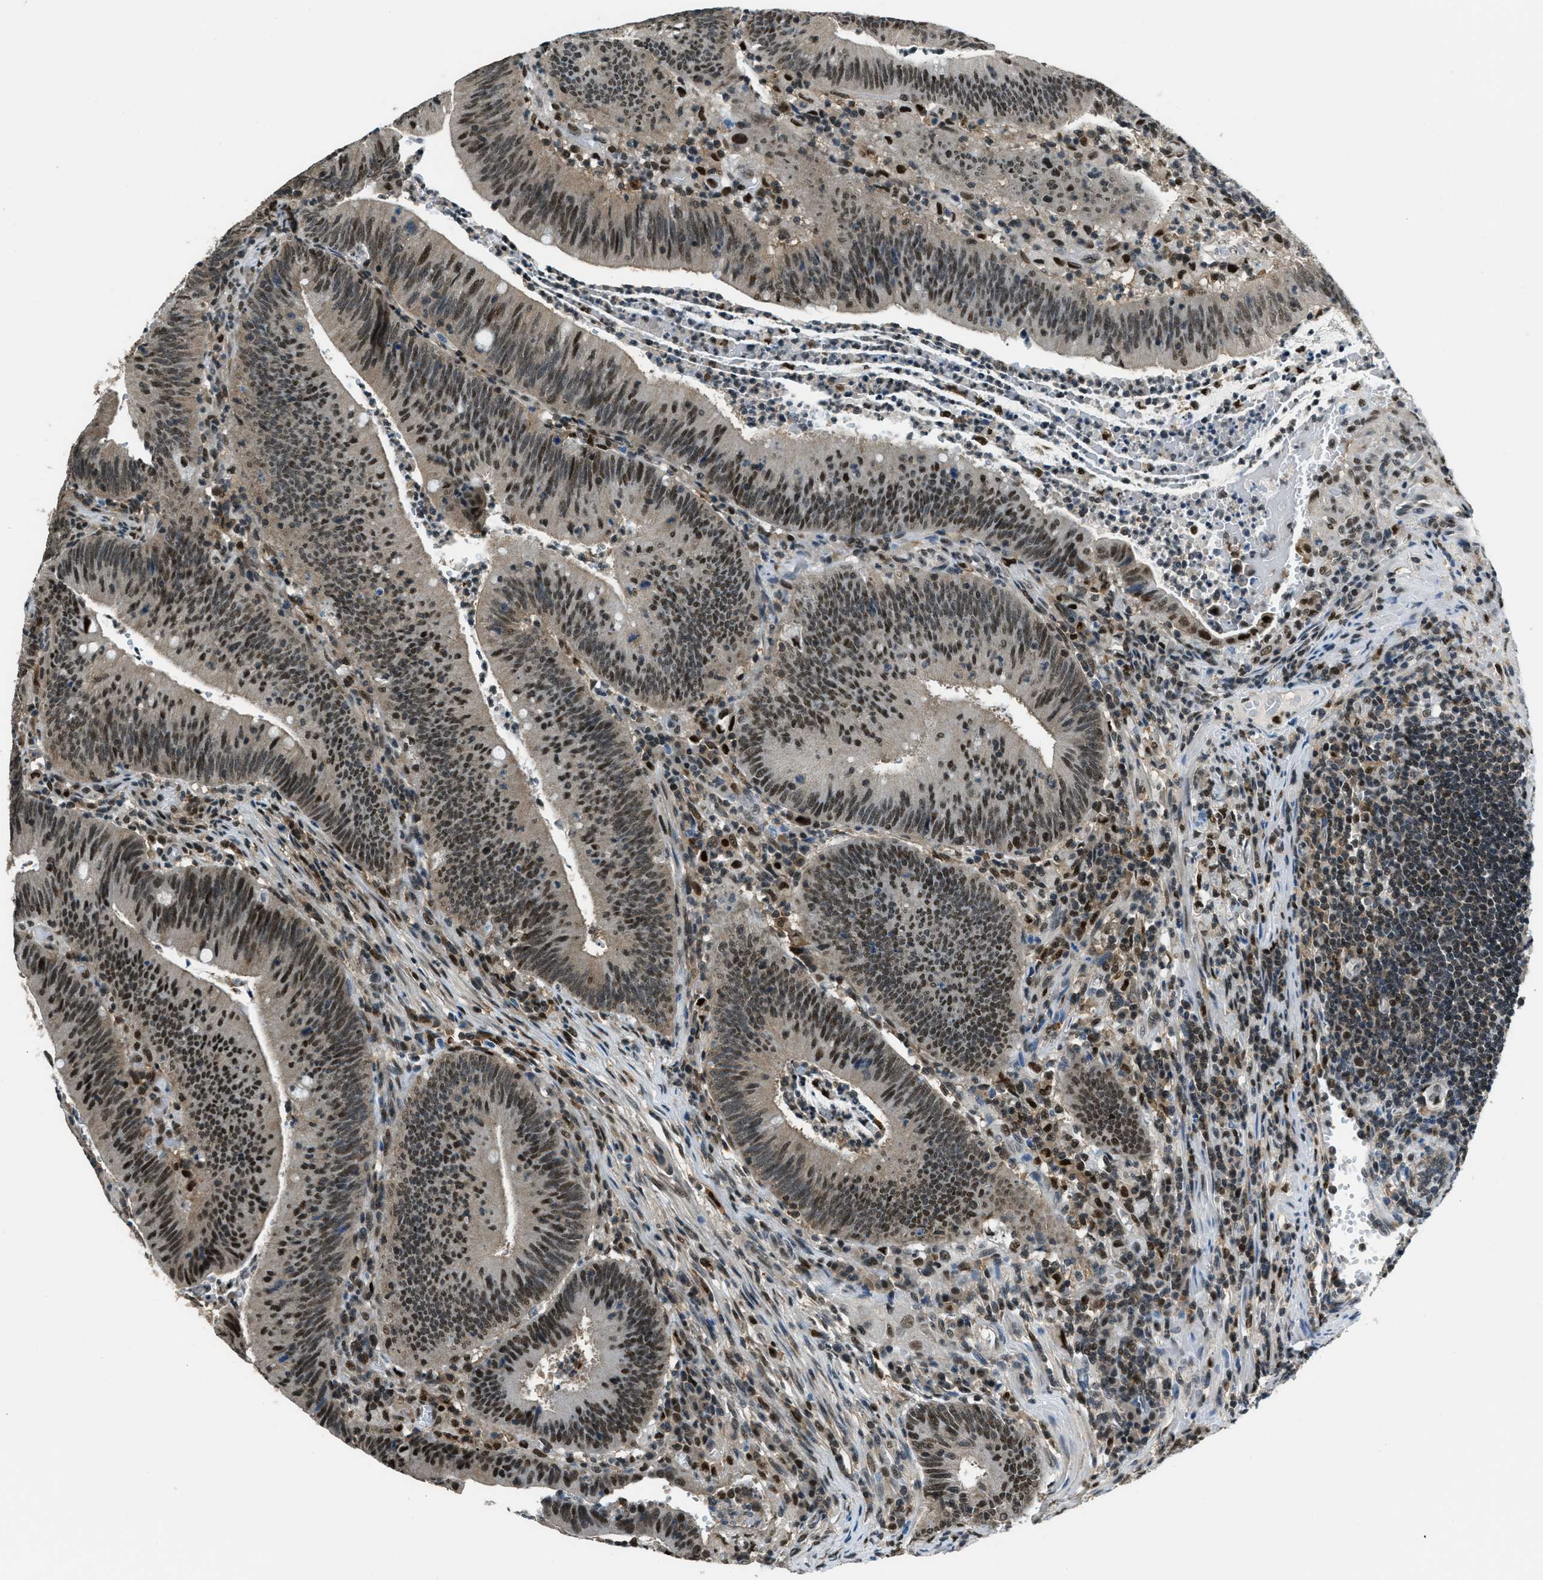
{"staining": {"intensity": "moderate", "quantity": ">75%", "location": "nuclear"}, "tissue": "colorectal cancer", "cell_type": "Tumor cells", "image_type": "cancer", "snomed": [{"axis": "morphology", "description": "Normal tissue, NOS"}, {"axis": "morphology", "description": "Adenocarcinoma, NOS"}, {"axis": "topography", "description": "Rectum"}], "caption": "Protein staining exhibits moderate nuclear expression in approximately >75% of tumor cells in colorectal adenocarcinoma.", "gene": "OGFR", "patient": {"sex": "female", "age": 66}}